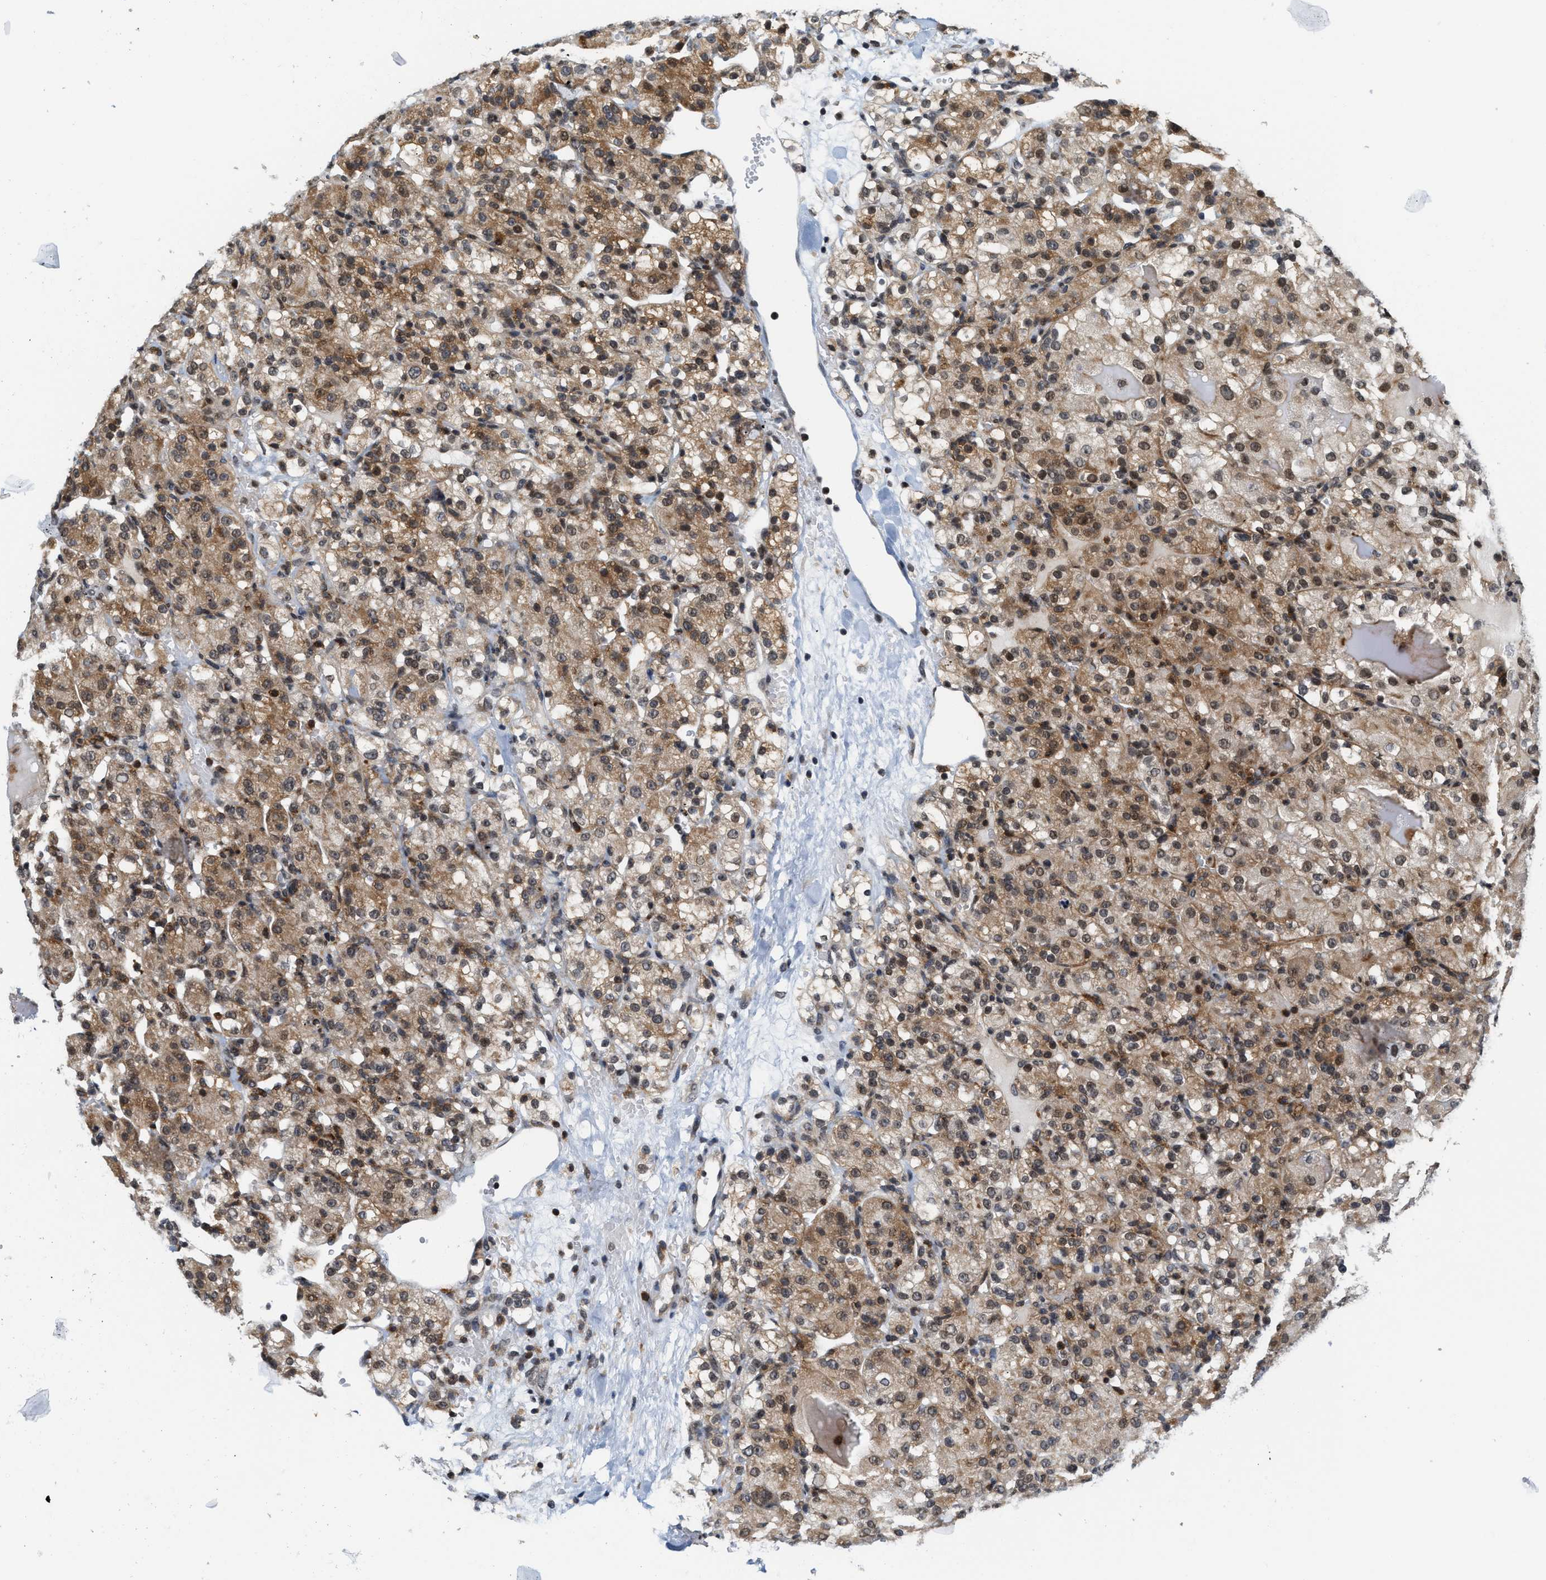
{"staining": {"intensity": "moderate", "quantity": ">75%", "location": "cytoplasmic/membranous,nuclear"}, "tissue": "renal cancer", "cell_type": "Tumor cells", "image_type": "cancer", "snomed": [{"axis": "morphology", "description": "Normal tissue, NOS"}, {"axis": "morphology", "description": "Adenocarcinoma, NOS"}, {"axis": "topography", "description": "Kidney"}], "caption": "A brown stain labels moderate cytoplasmic/membranous and nuclear expression of a protein in renal adenocarcinoma tumor cells.", "gene": "ANKRD6", "patient": {"sex": "male", "age": 61}}